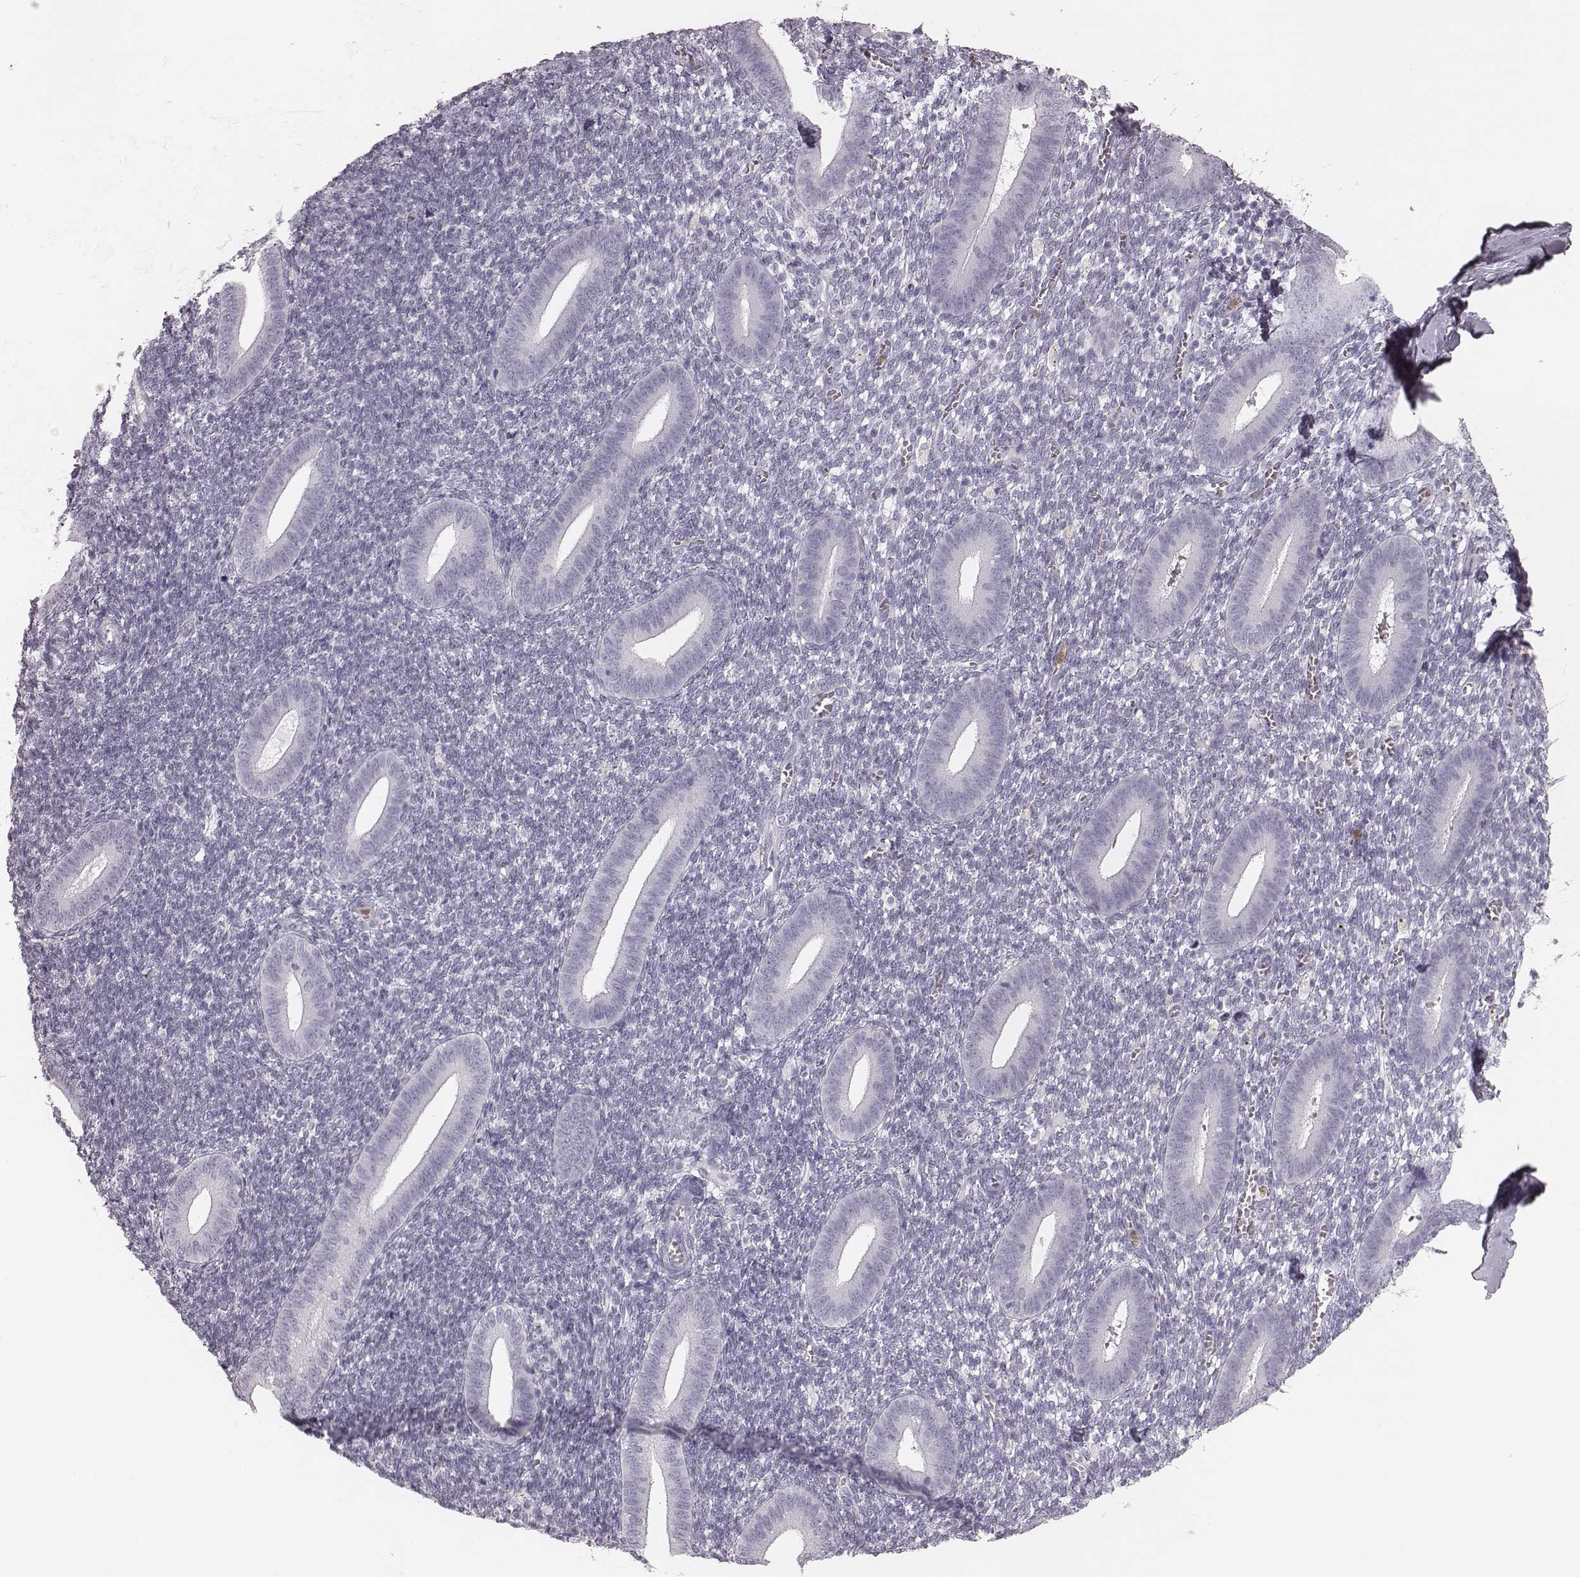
{"staining": {"intensity": "negative", "quantity": "none", "location": "none"}, "tissue": "endometrium", "cell_type": "Cells in endometrial stroma", "image_type": "normal", "snomed": [{"axis": "morphology", "description": "Normal tissue, NOS"}, {"axis": "topography", "description": "Endometrium"}], "caption": "Cells in endometrial stroma are negative for brown protein staining in normal endometrium. (DAB (3,3'-diaminobenzidine) immunohistochemistry (IHC), high magnification).", "gene": "ELANE", "patient": {"sex": "female", "age": 25}}